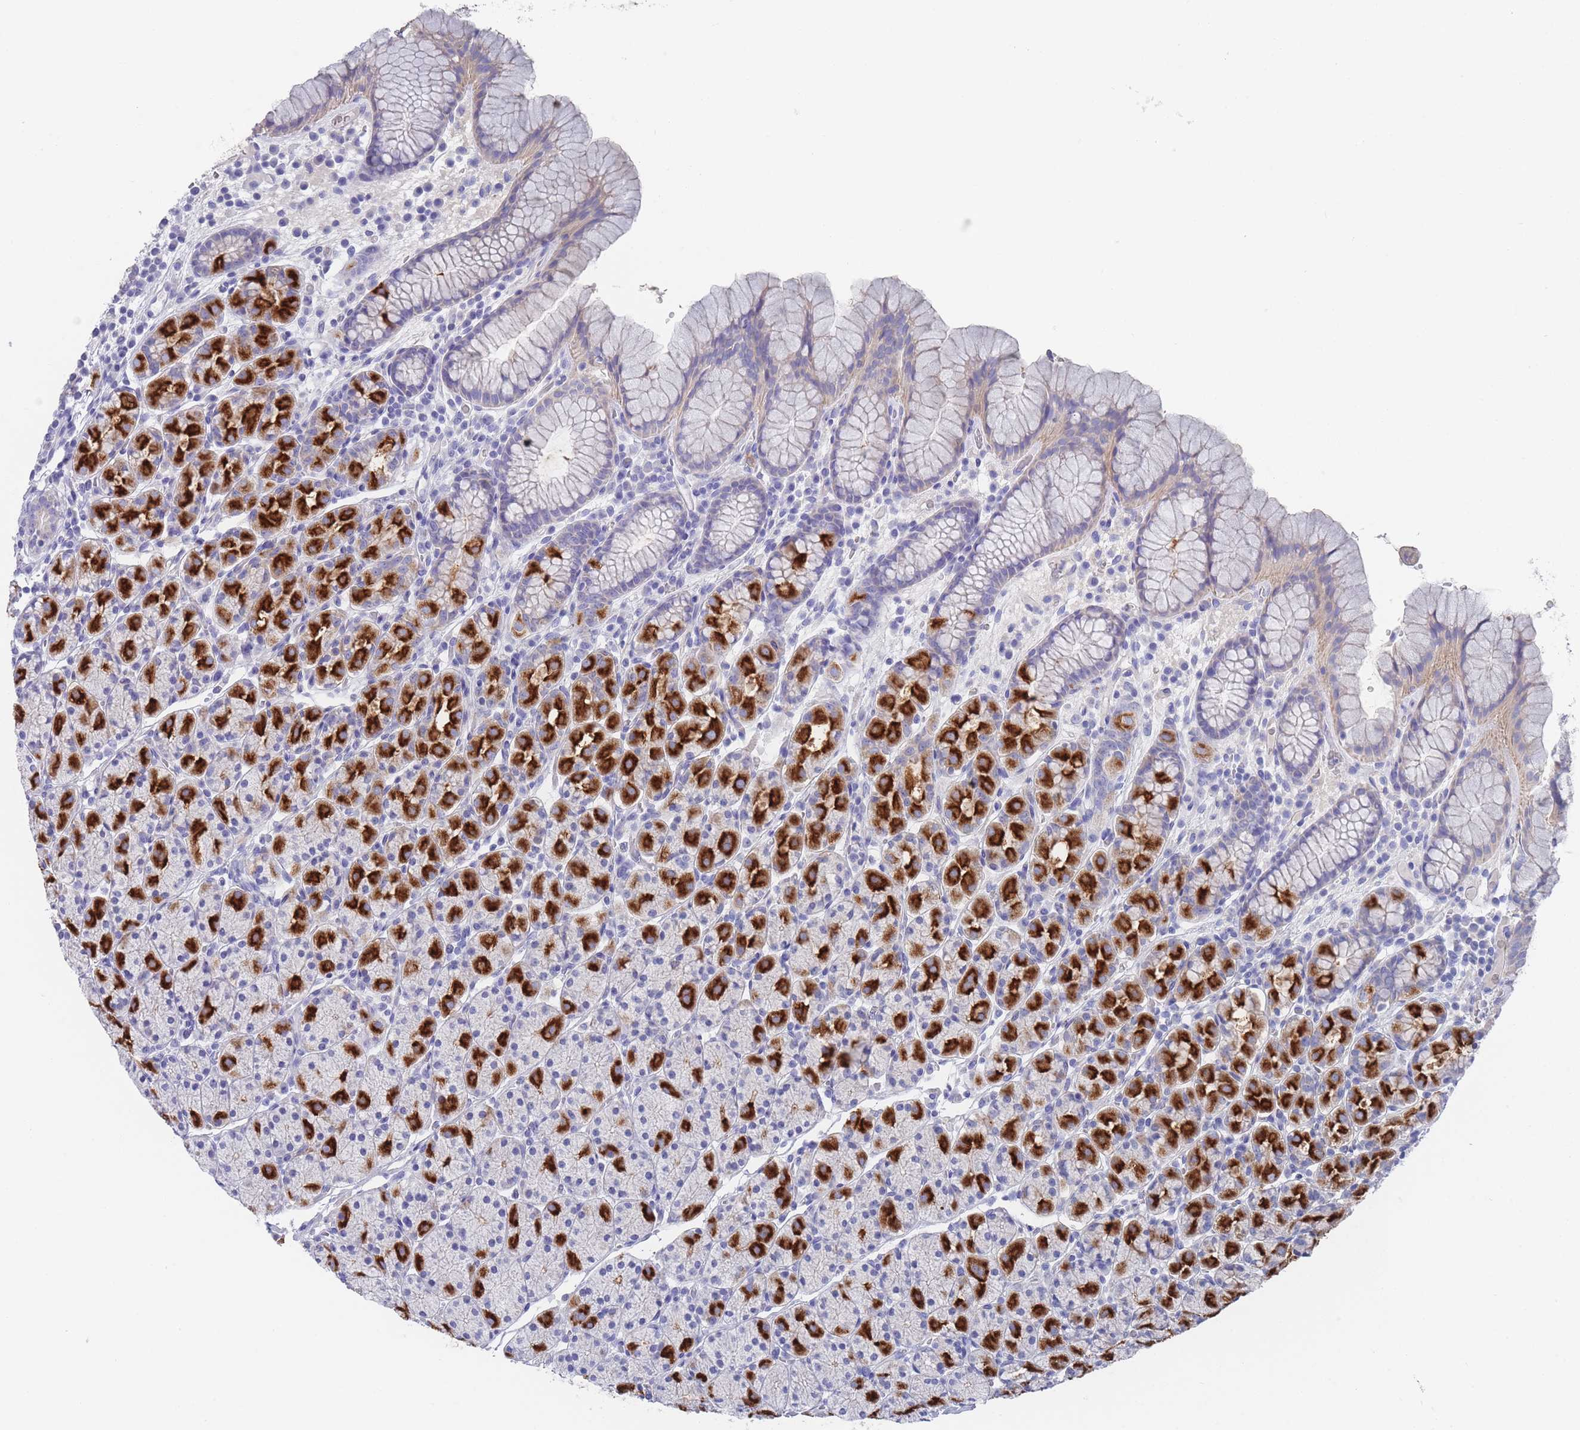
{"staining": {"intensity": "strong", "quantity": "25%-75%", "location": "cytoplasmic/membranous"}, "tissue": "stomach", "cell_type": "Glandular cells", "image_type": "normal", "snomed": [{"axis": "morphology", "description": "Normal tissue, NOS"}, {"axis": "topography", "description": "Stomach, upper"}, {"axis": "topography", "description": "Stomach"}], "caption": "IHC histopathology image of normal stomach: human stomach stained using IHC displays high levels of strong protein expression localized specifically in the cytoplasmic/membranous of glandular cells, appearing as a cytoplasmic/membranous brown color.", "gene": "SCCPDH", "patient": {"sex": "male", "age": 62}}